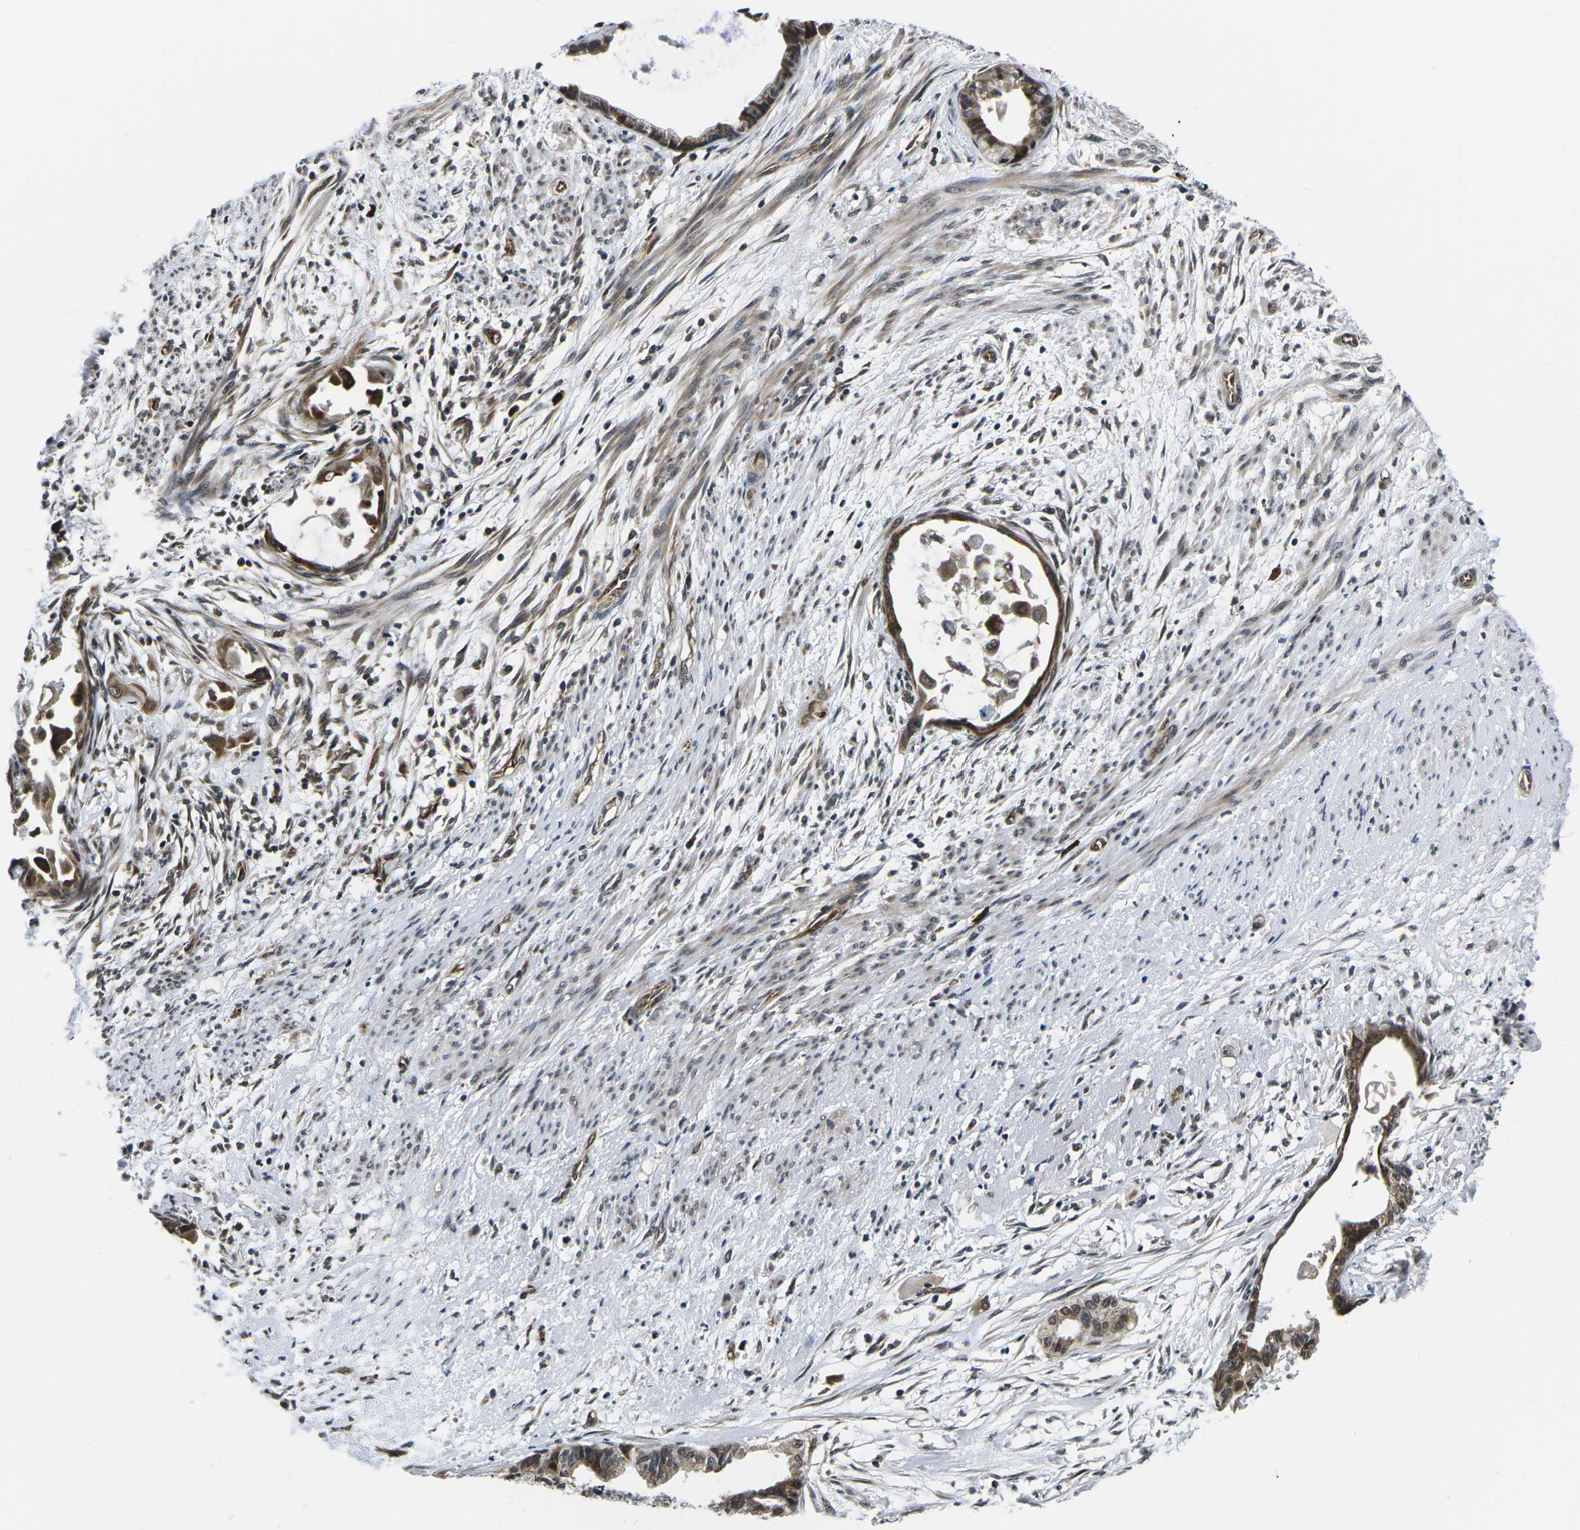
{"staining": {"intensity": "moderate", "quantity": ">75%", "location": "cytoplasmic/membranous,nuclear"}, "tissue": "cervical cancer", "cell_type": "Tumor cells", "image_type": "cancer", "snomed": [{"axis": "morphology", "description": "Normal tissue, NOS"}, {"axis": "morphology", "description": "Adenocarcinoma, NOS"}, {"axis": "topography", "description": "Cervix"}, {"axis": "topography", "description": "Endometrium"}], "caption": "Protein staining of adenocarcinoma (cervical) tissue shows moderate cytoplasmic/membranous and nuclear expression in about >75% of tumor cells.", "gene": "CCNE1", "patient": {"sex": "female", "age": 86}}